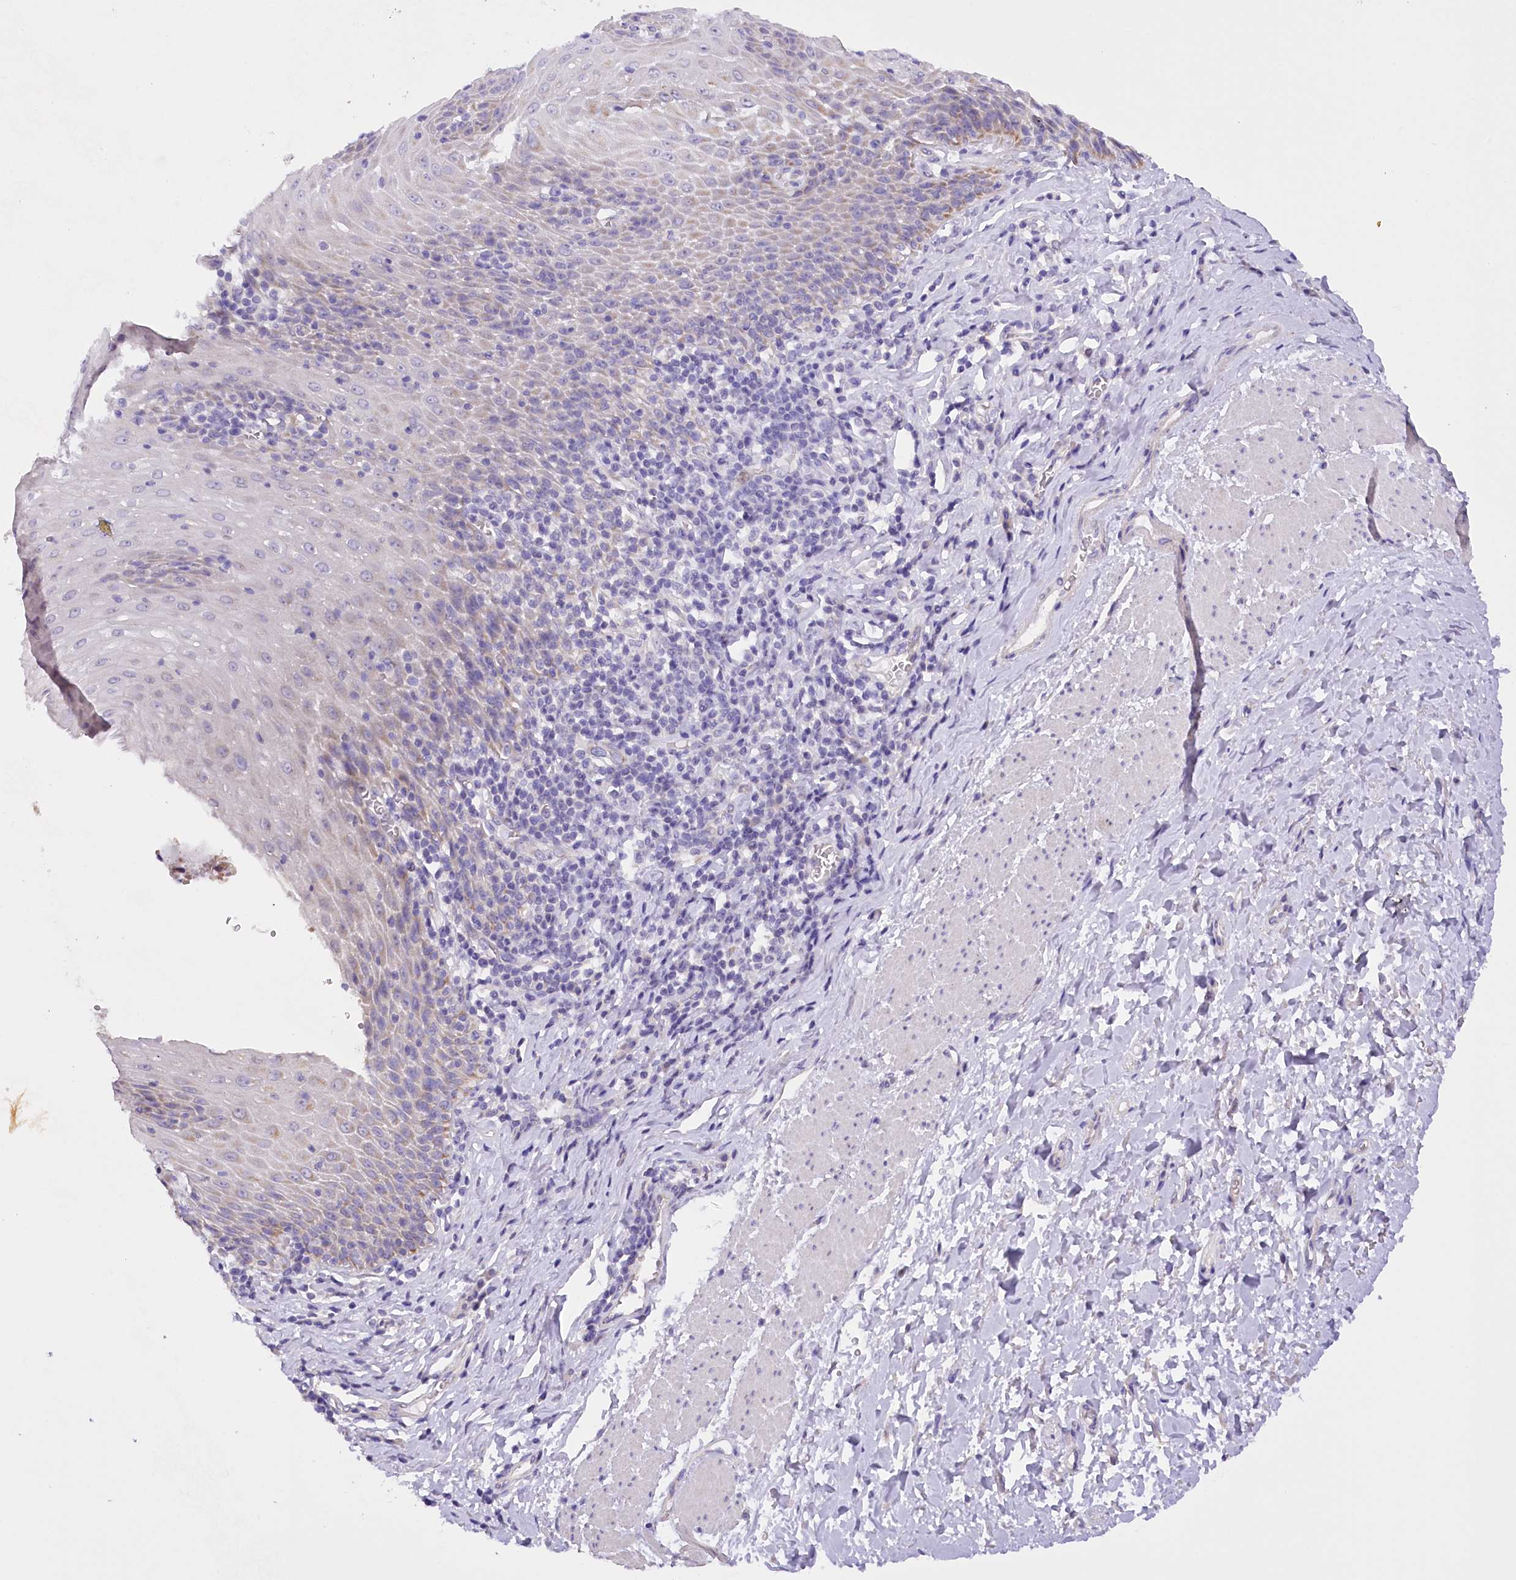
{"staining": {"intensity": "weak", "quantity": "<25%", "location": "cytoplasmic/membranous"}, "tissue": "esophagus", "cell_type": "Squamous epithelial cells", "image_type": "normal", "snomed": [{"axis": "morphology", "description": "Normal tissue, NOS"}, {"axis": "topography", "description": "Esophagus"}], "caption": "Histopathology image shows no significant protein staining in squamous epithelial cells of normal esophagus.", "gene": "DCUN1D1", "patient": {"sex": "female", "age": 61}}